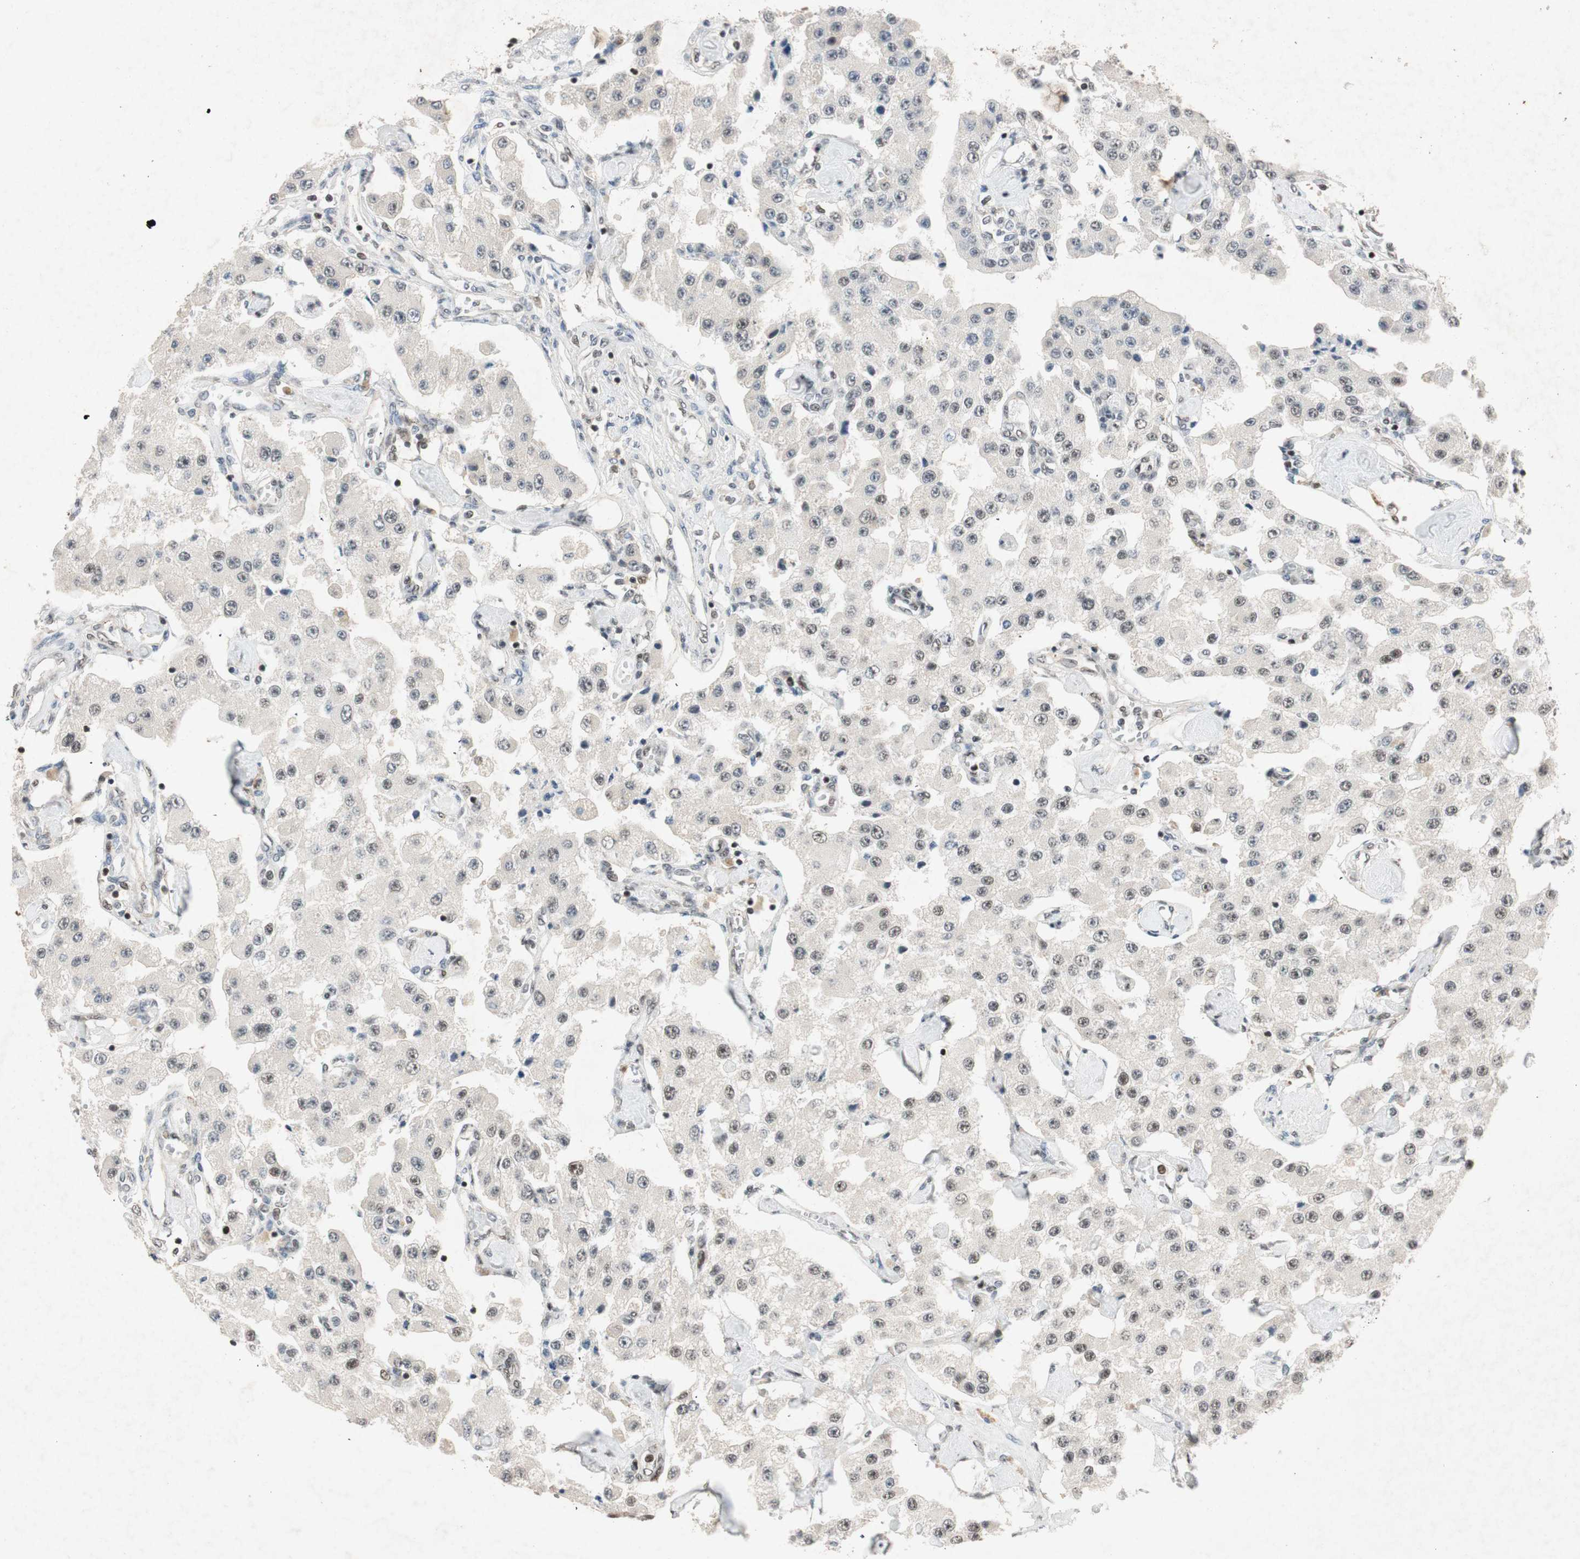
{"staining": {"intensity": "weak", "quantity": "<25%", "location": "nuclear"}, "tissue": "carcinoid", "cell_type": "Tumor cells", "image_type": "cancer", "snomed": [{"axis": "morphology", "description": "Carcinoid, malignant, NOS"}, {"axis": "topography", "description": "Pancreas"}], "caption": "There is no significant positivity in tumor cells of carcinoid.", "gene": "NCBP3", "patient": {"sex": "male", "age": 41}}